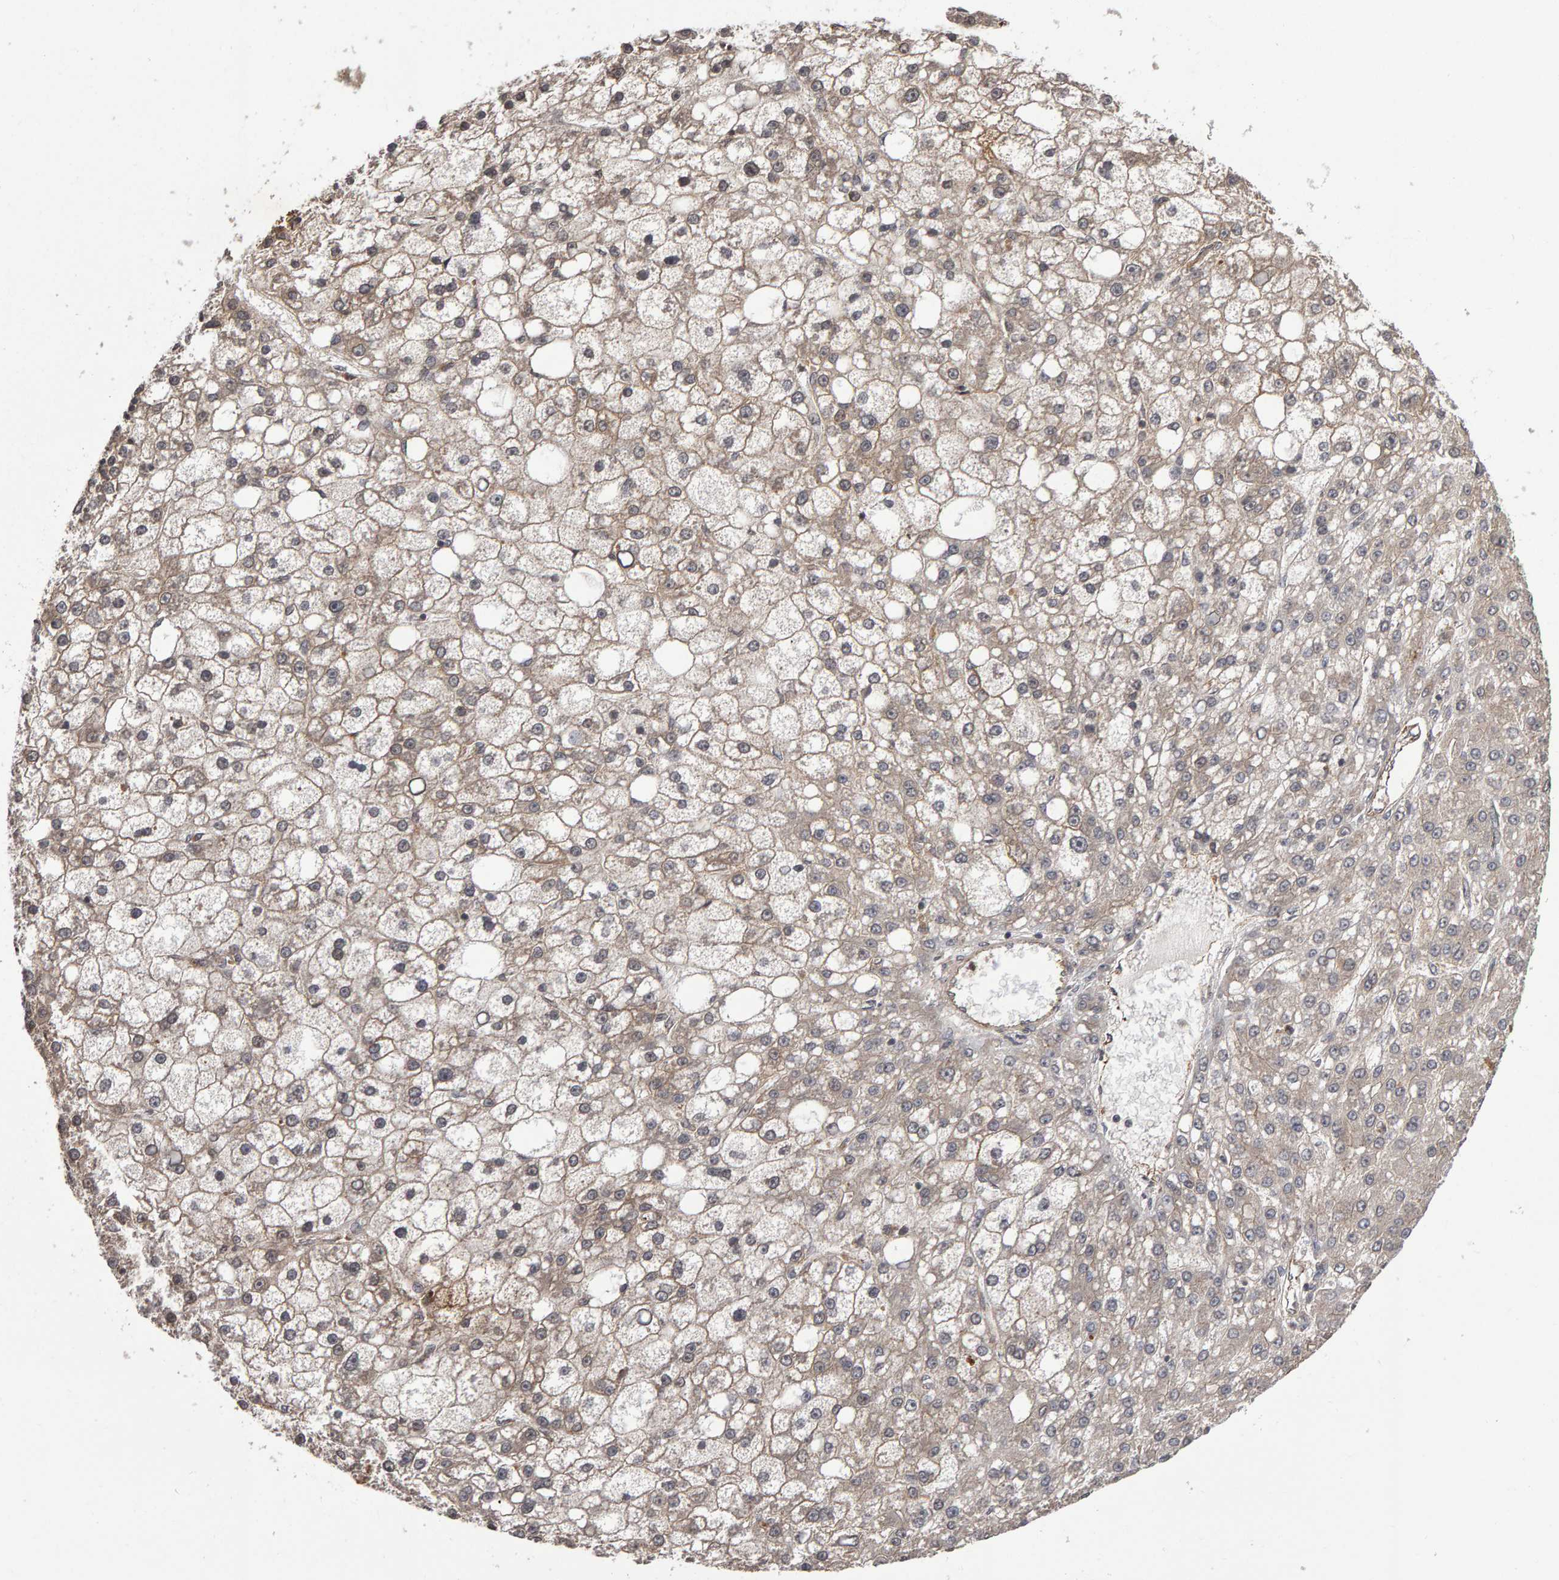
{"staining": {"intensity": "weak", "quantity": "<25%", "location": "cytoplasmic/membranous"}, "tissue": "liver cancer", "cell_type": "Tumor cells", "image_type": "cancer", "snomed": [{"axis": "morphology", "description": "Carcinoma, Hepatocellular, NOS"}, {"axis": "topography", "description": "Liver"}], "caption": "Immunohistochemistry histopathology image of human liver cancer stained for a protein (brown), which displays no expression in tumor cells.", "gene": "SCRIB", "patient": {"sex": "male", "age": 67}}